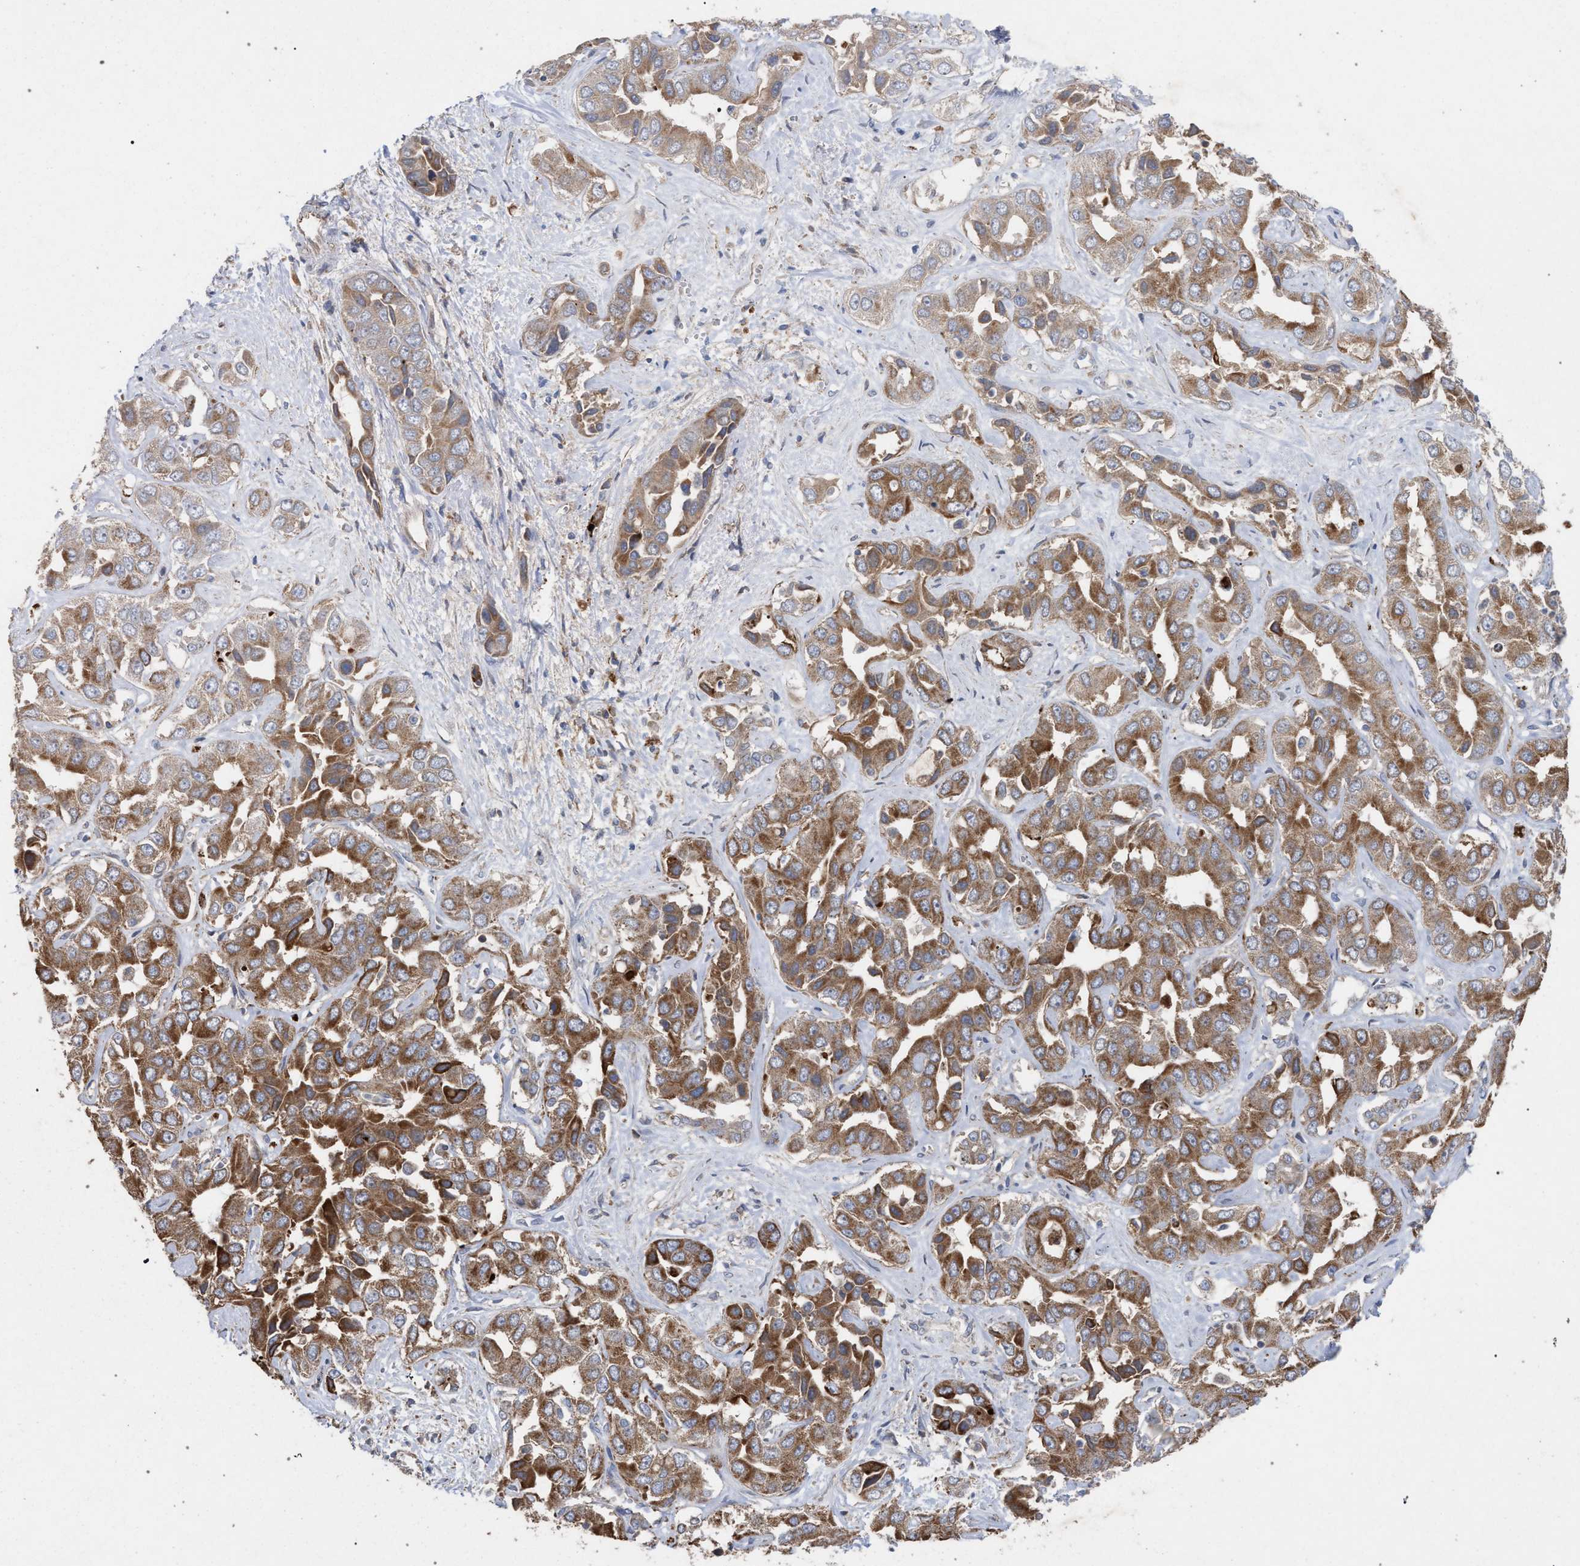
{"staining": {"intensity": "moderate", "quantity": ">75%", "location": "cytoplasmic/membranous"}, "tissue": "liver cancer", "cell_type": "Tumor cells", "image_type": "cancer", "snomed": [{"axis": "morphology", "description": "Cholangiocarcinoma"}, {"axis": "topography", "description": "Liver"}], "caption": "Immunohistochemistry (DAB (3,3'-diaminobenzidine)) staining of liver cholangiocarcinoma shows moderate cytoplasmic/membranous protein positivity in approximately >75% of tumor cells. (Brightfield microscopy of DAB IHC at high magnification).", "gene": "BCL2L12", "patient": {"sex": "female", "age": 52}}